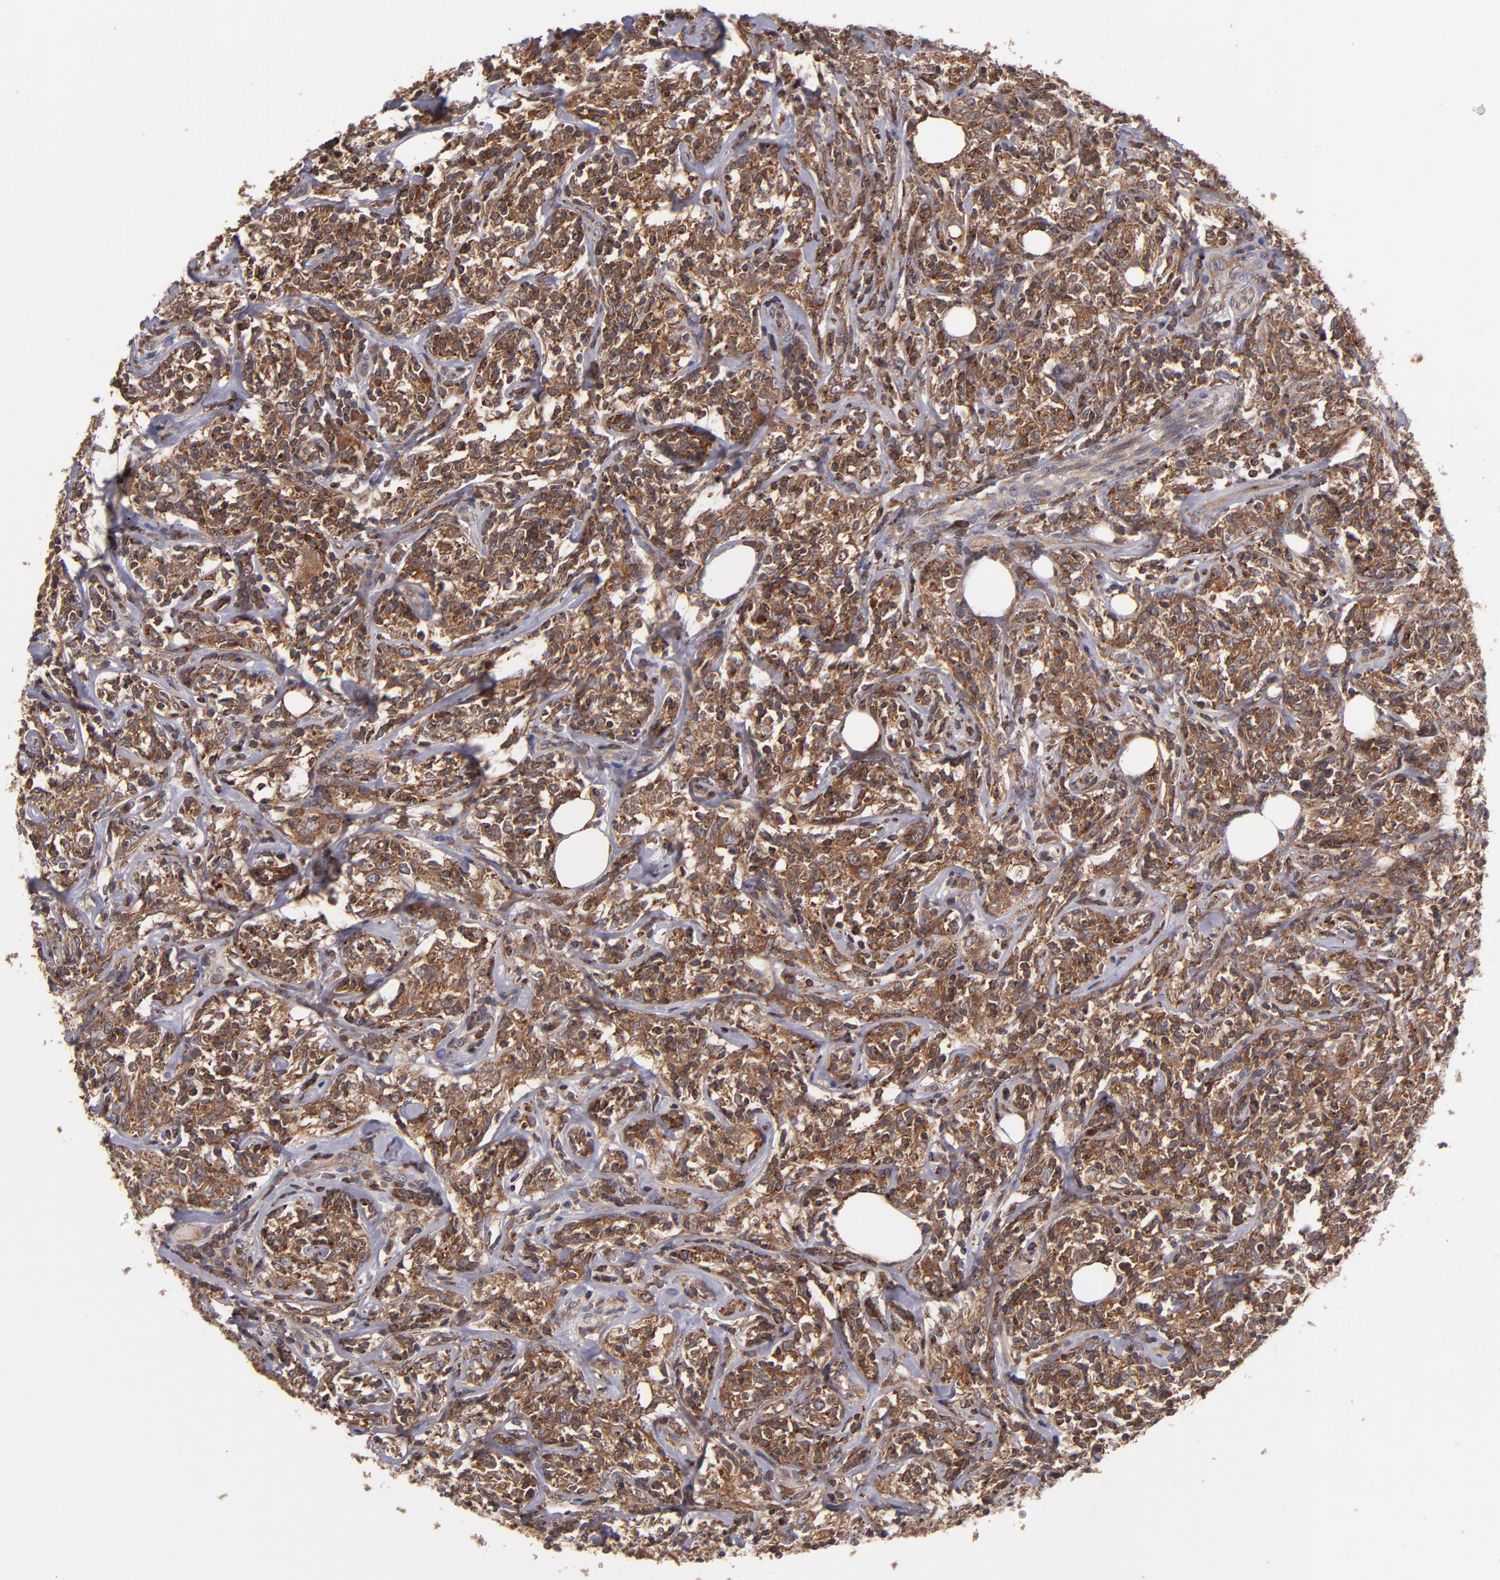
{"staining": {"intensity": "strong", "quantity": ">75%", "location": "cytoplasmic/membranous"}, "tissue": "lymphoma", "cell_type": "Tumor cells", "image_type": "cancer", "snomed": [{"axis": "morphology", "description": "Malignant lymphoma, non-Hodgkin's type, High grade"}, {"axis": "topography", "description": "Lymph node"}], "caption": "Immunohistochemistry (IHC) staining of malignant lymphoma, non-Hodgkin's type (high-grade), which displays high levels of strong cytoplasmic/membranous expression in approximately >75% of tumor cells indicating strong cytoplasmic/membranous protein expression. The staining was performed using DAB (3,3'-diaminobenzidine) (brown) for protein detection and nuclei were counterstained in hematoxylin (blue).", "gene": "NF2", "patient": {"sex": "female", "age": 84}}